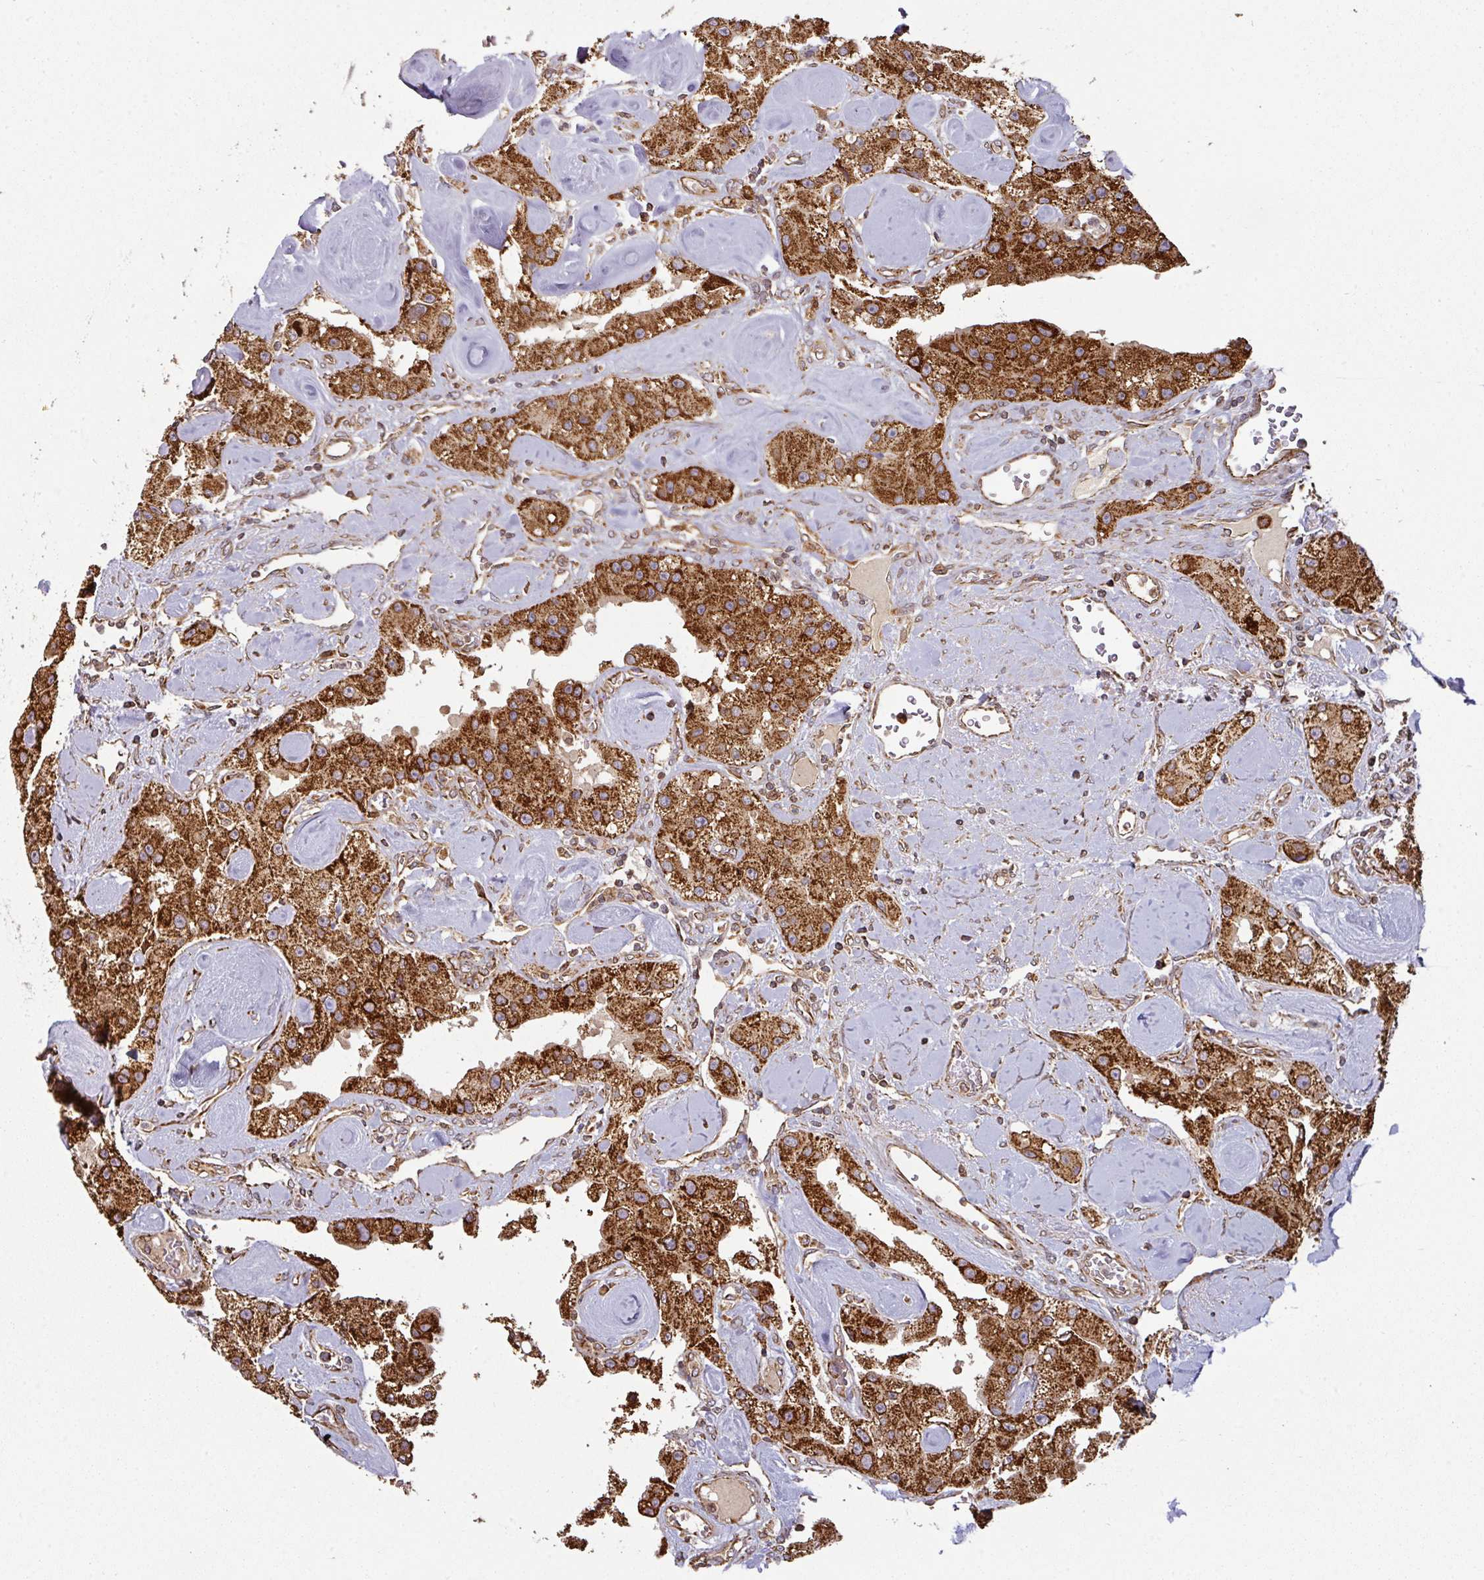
{"staining": {"intensity": "strong", "quantity": ">75%", "location": "cytoplasmic/membranous"}, "tissue": "carcinoid", "cell_type": "Tumor cells", "image_type": "cancer", "snomed": [{"axis": "morphology", "description": "Carcinoid, malignant, NOS"}, {"axis": "topography", "description": "Pancreas"}], "caption": "Protein expression analysis of human carcinoid (malignant) reveals strong cytoplasmic/membranous staining in approximately >75% of tumor cells.", "gene": "TRAP1", "patient": {"sex": "male", "age": 41}}